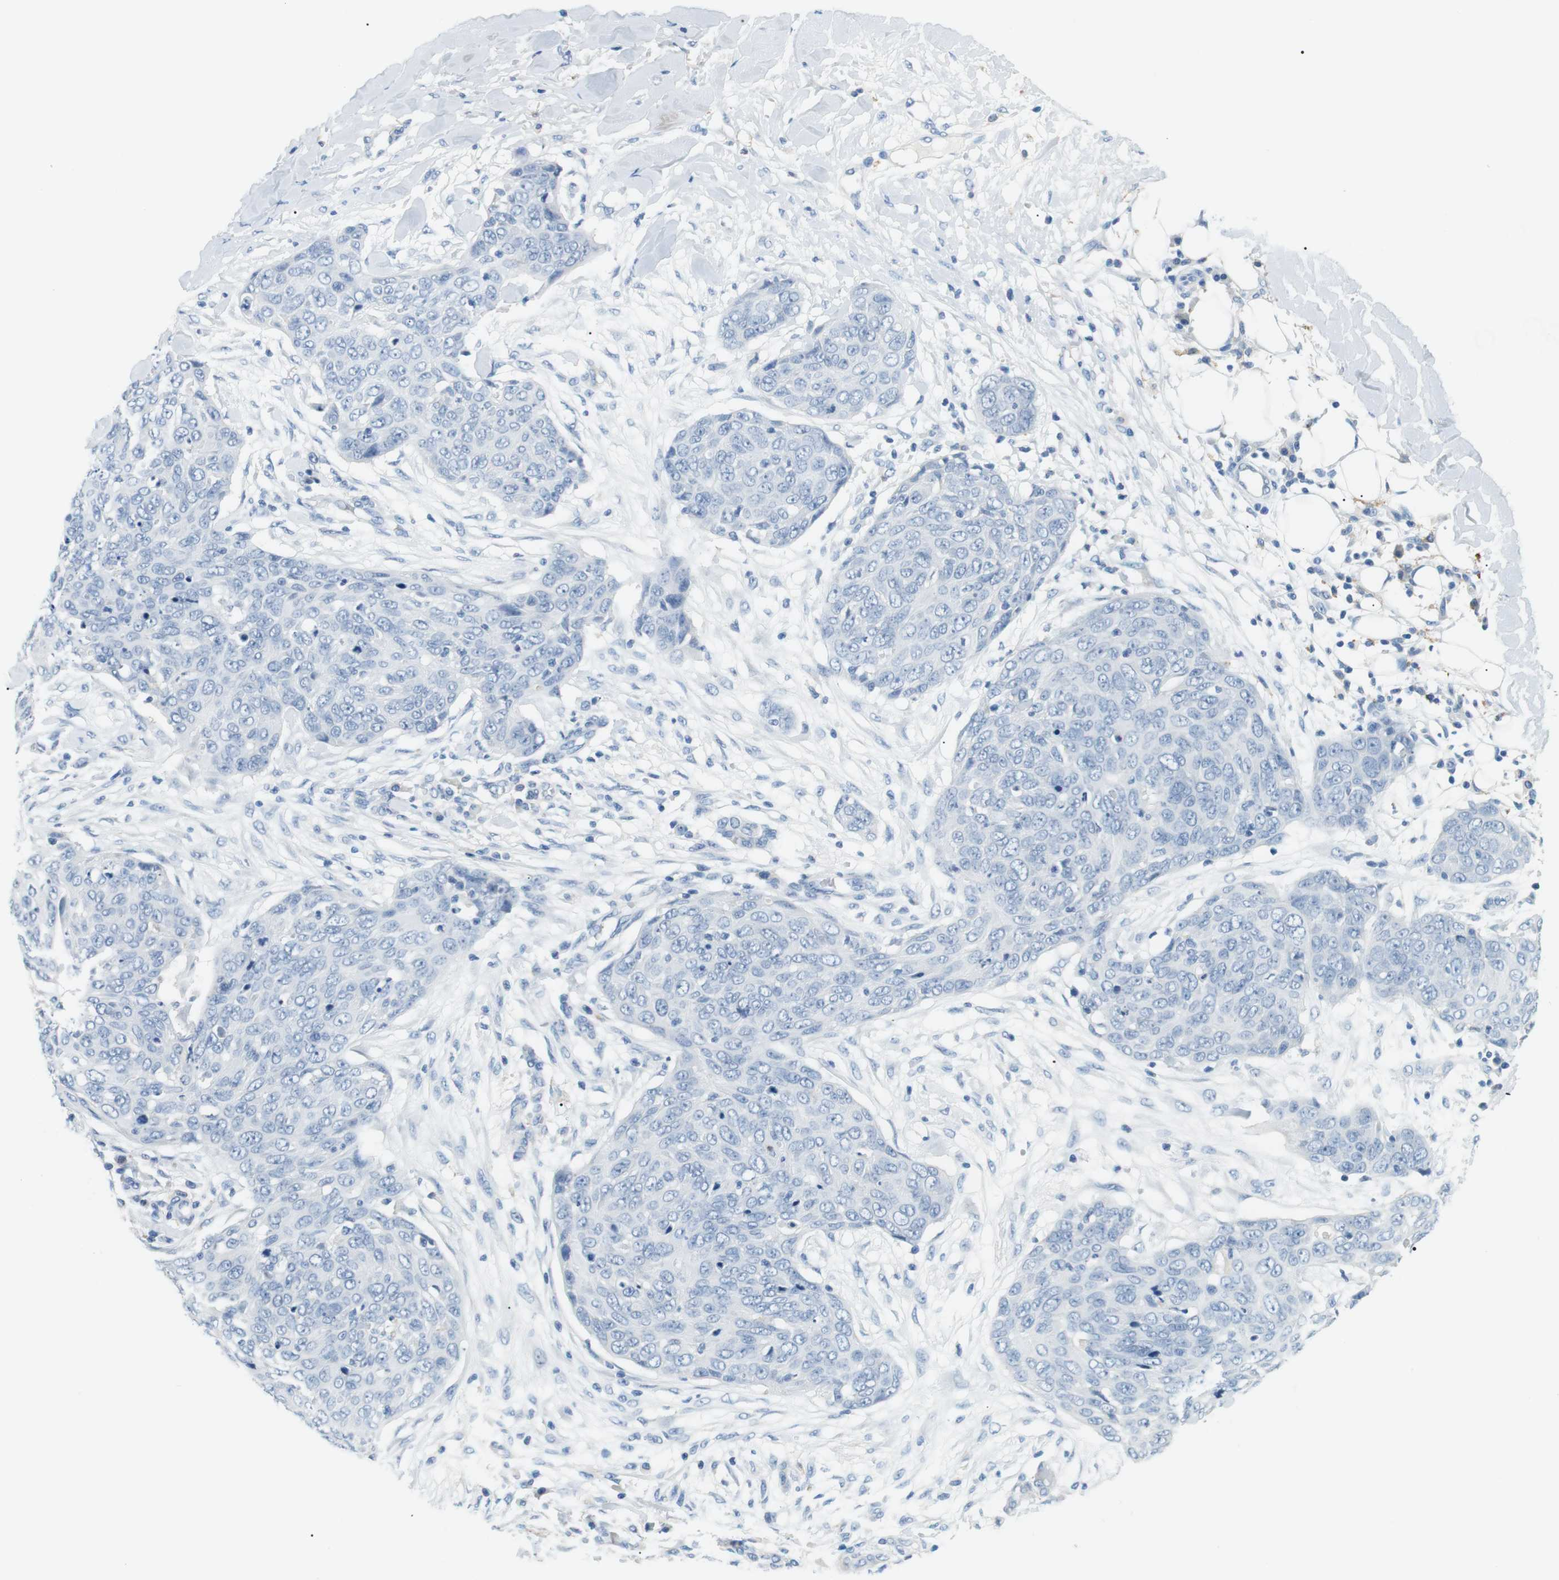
{"staining": {"intensity": "negative", "quantity": "none", "location": "none"}, "tissue": "skin cancer", "cell_type": "Tumor cells", "image_type": "cancer", "snomed": [{"axis": "morphology", "description": "Squamous cell carcinoma in situ, NOS"}, {"axis": "morphology", "description": "Squamous cell carcinoma, NOS"}, {"axis": "topography", "description": "Skin"}], "caption": "This is a histopathology image of immunohistochemistry (IHC) staining of squamous cell carcinoma (skin), which shows no positivity in tumor cells.", "gene": "FCGRT", "patient": {"sex": "male", "age": 93}}